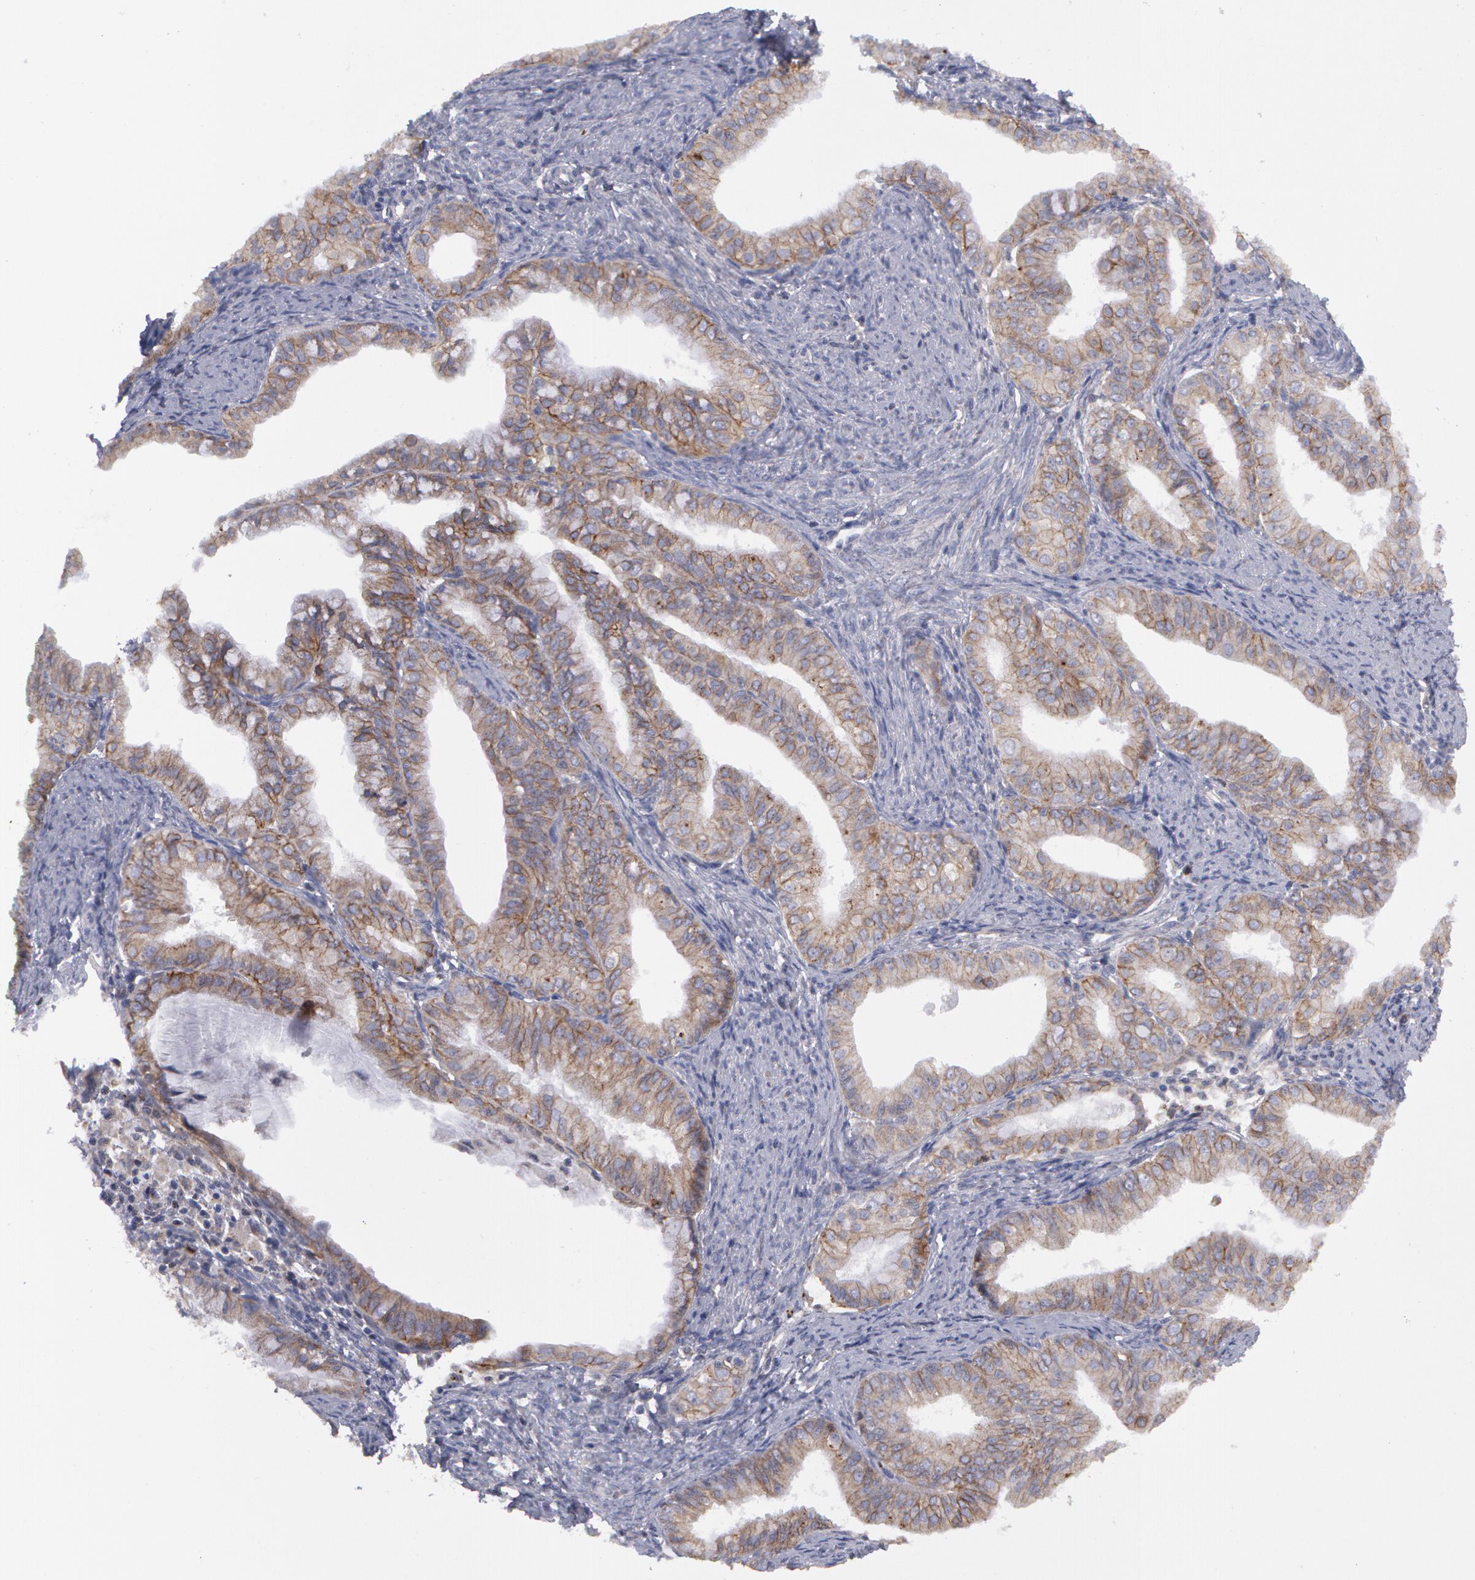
{"staining": {"intensity": "weak", "quantity": ">75%", "location": "cytoplasmic/membranous"}, "tissue": "endometrial cancer", "cell_type": "Tumor cells", "image_type": "cancer", "snomed": [{"axis": "morphology", "description": "Adenocarcinoma, NOS"}, {"axis": "topography", "description": "Endometrium"}], "caption": "Immunohistochemical staining of endometrial cancer (adenocarcinoma) demonstrates low levels of weak cytoplasmic/membranous expression in about >75% of tumor cells.", "gene": "ERBB2", "patient": {"sex": "female", "age": 76}}